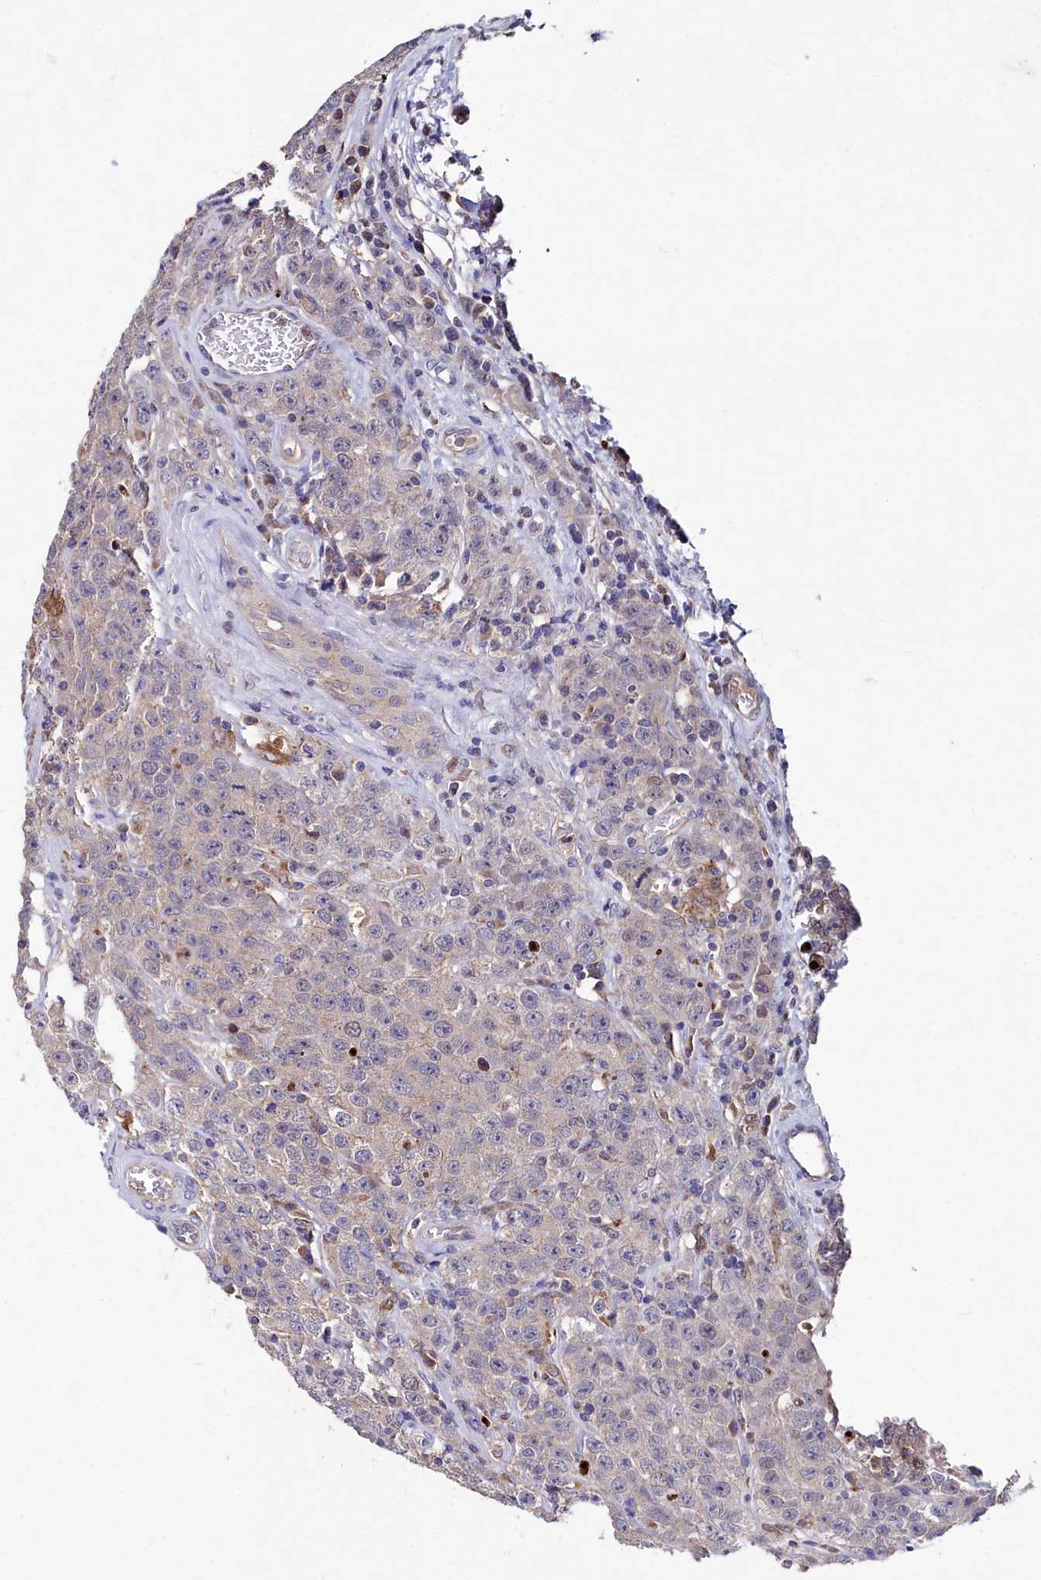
{"staining": {"intensity": "negative", "quantity": "none", "location": "none"}, "tissue": "testis cancer", "cell_type": "Tumor cells", "image_type": "cancer", "snomed": [{"axis": "morphology", "description": "Seminoma, NOS"}, {"axis": "morphology", "description": "Carcinoma, Embryonal, NOS"}, {"axis": "topography", "description": "Testis"}], "caption": "The image reveals no staining of tumor cells in testis cancer.", "gene": "AMBRA1", "patient": {"sex": "male", "age": 43}}